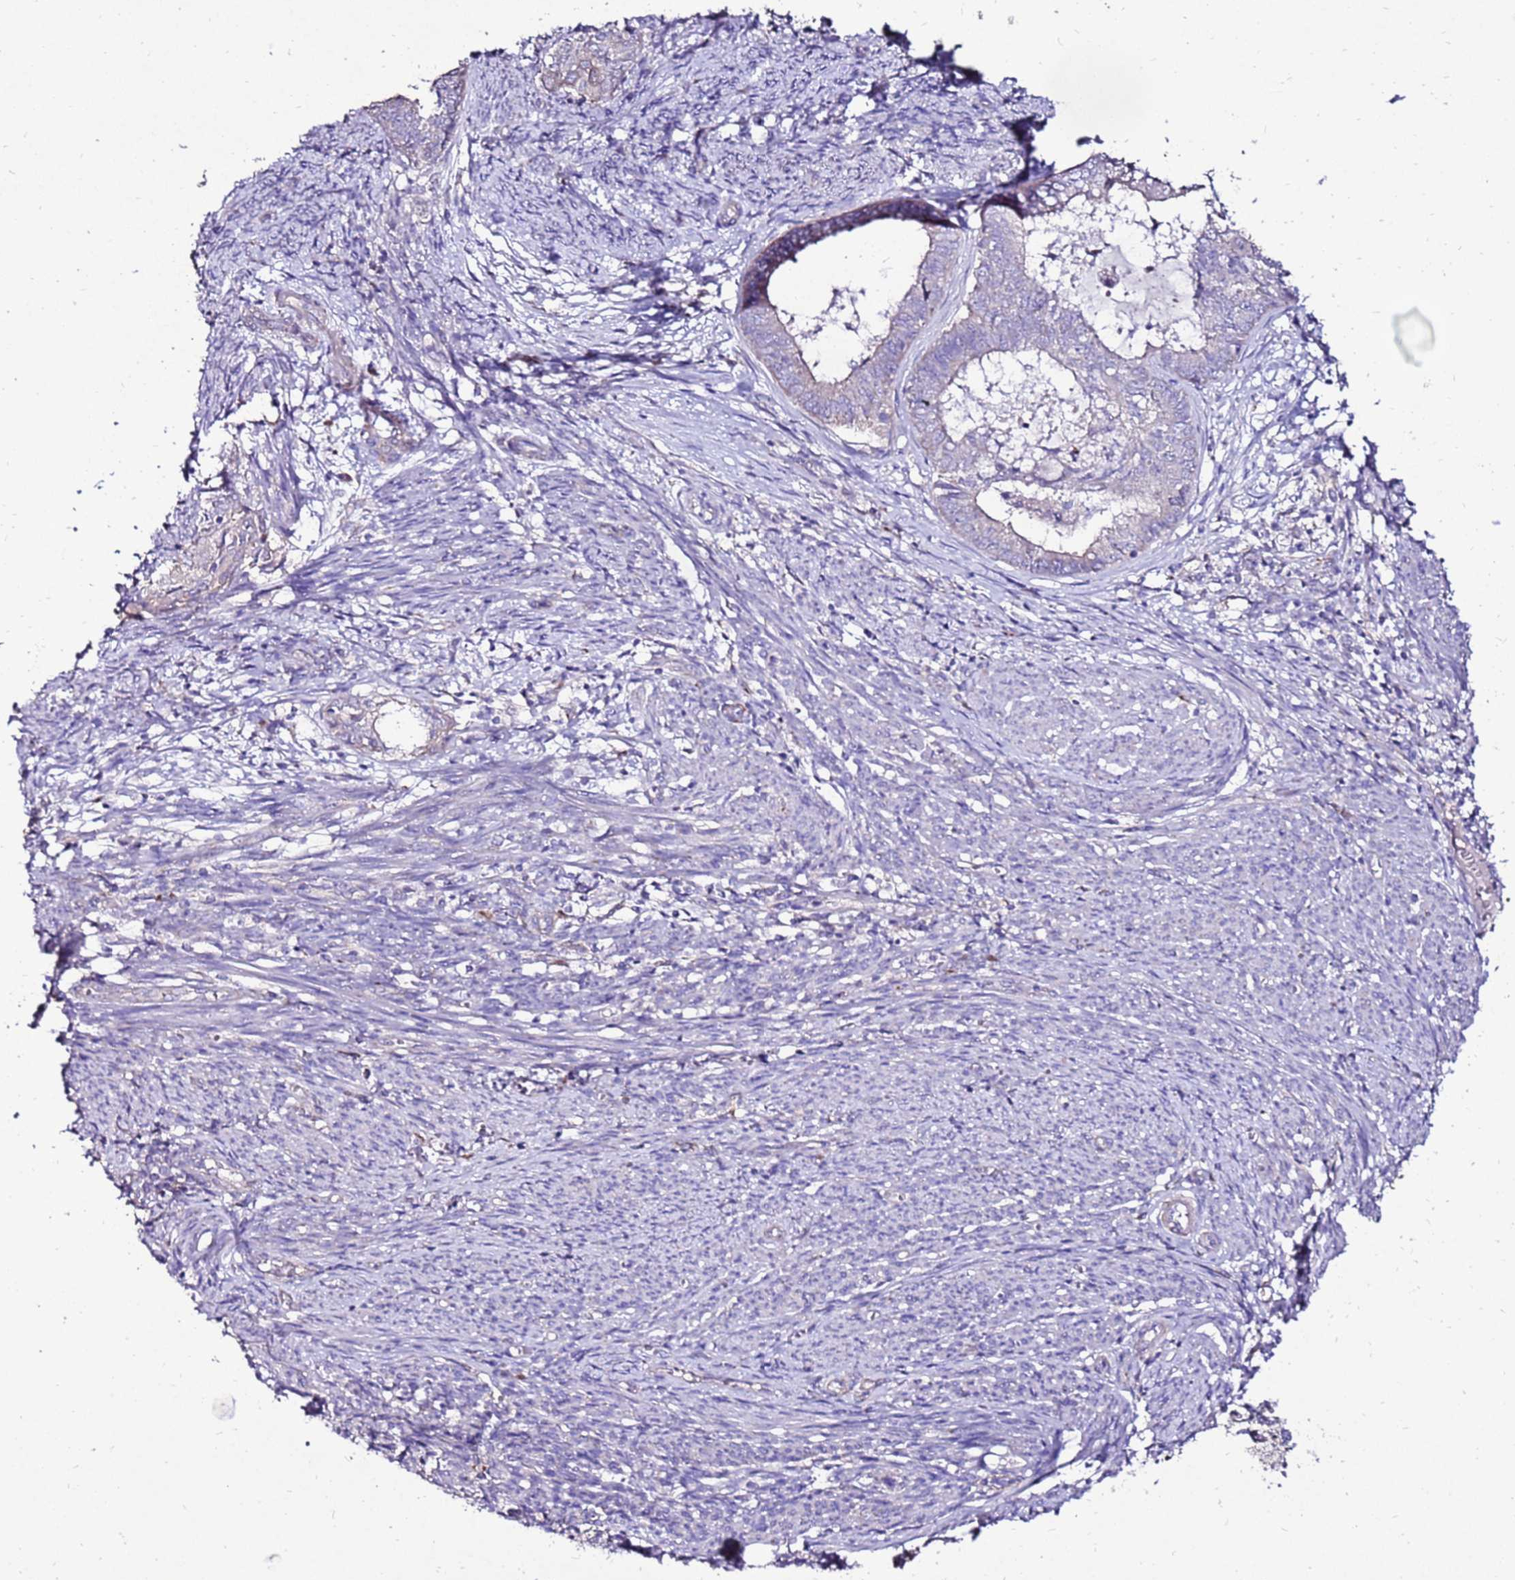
{"staining": {"intensity": "negative", "quantity": "none", "location": "none"}, "tissue": "endometrial cancer", "cell_type": "Tumor cells", "image_type": "cancer", "snomed": [{"axis": "morphology", "description": "Adenocarcinoma, NOS"}, {"axis": "topography", "description": "Endometrium"}], "caption": "Immunohistochemistry (IHC) of human endometrial cancer reveals no expression in tumor cells. (Brightfield microscopy of DAB IHC at high magnification).", "gene": "TMEM106C", "patient": {"sex": "female", "age": 62}}